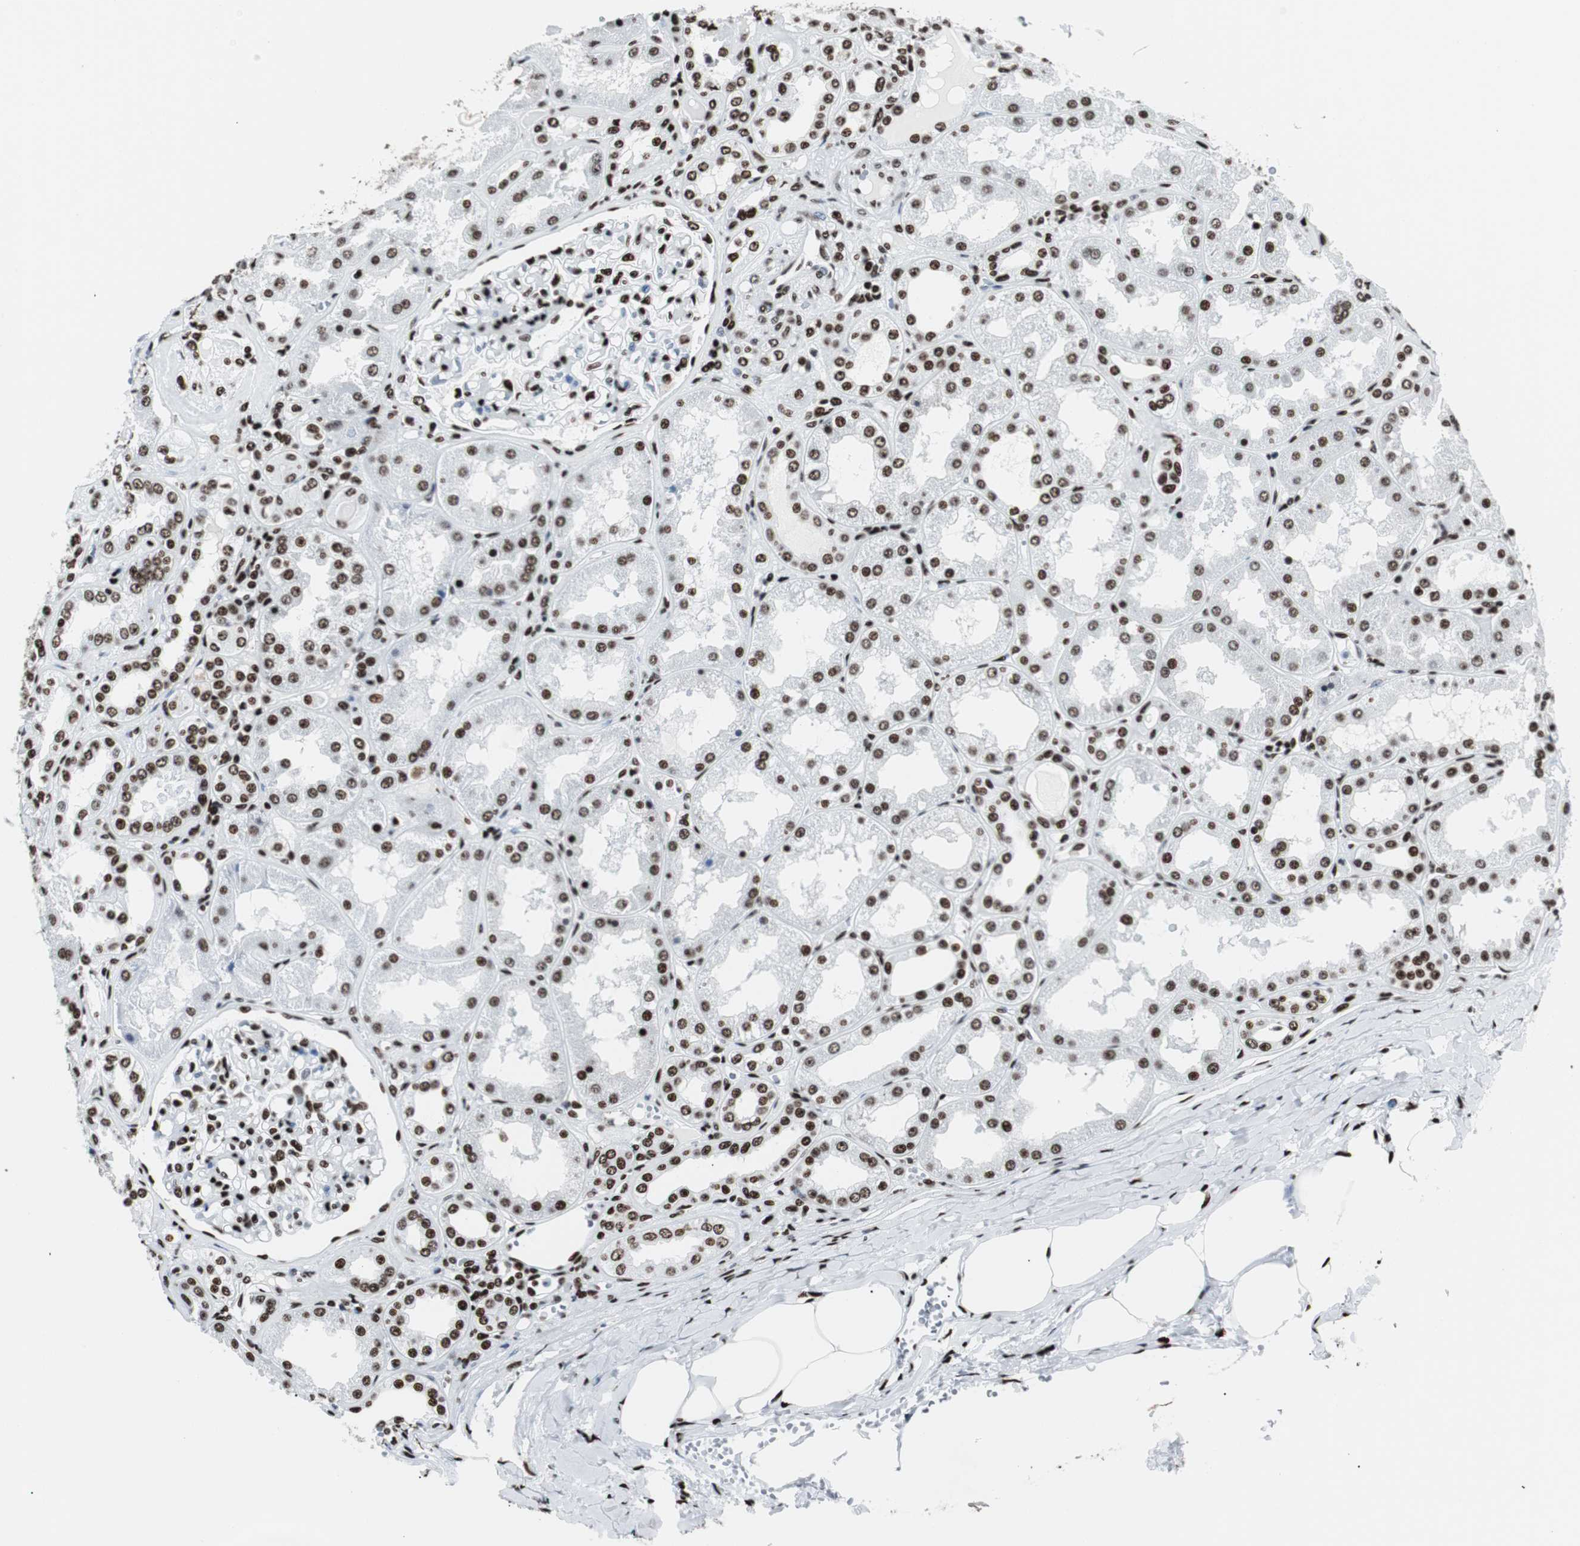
{"staining": {"intensity": "strong", "quantity": ">75%", "location": "nuclear"}, "tissue": "kidney", "cell_type": "Cells in glomeruli", "image_type": "normal", "snomed": [{"axis": "morphology", "description": "Normal tissue, NOS"}, {"axis": "topography", "description": "Kidney"}], "caption": "An image showing strong nuclear positivity in about >75% of cells in glomeruli in normal kidney, as visualized by brown immunohistochemical staining.", "gene": "NCL", "patient": {"sex": "female", "age": 56}}